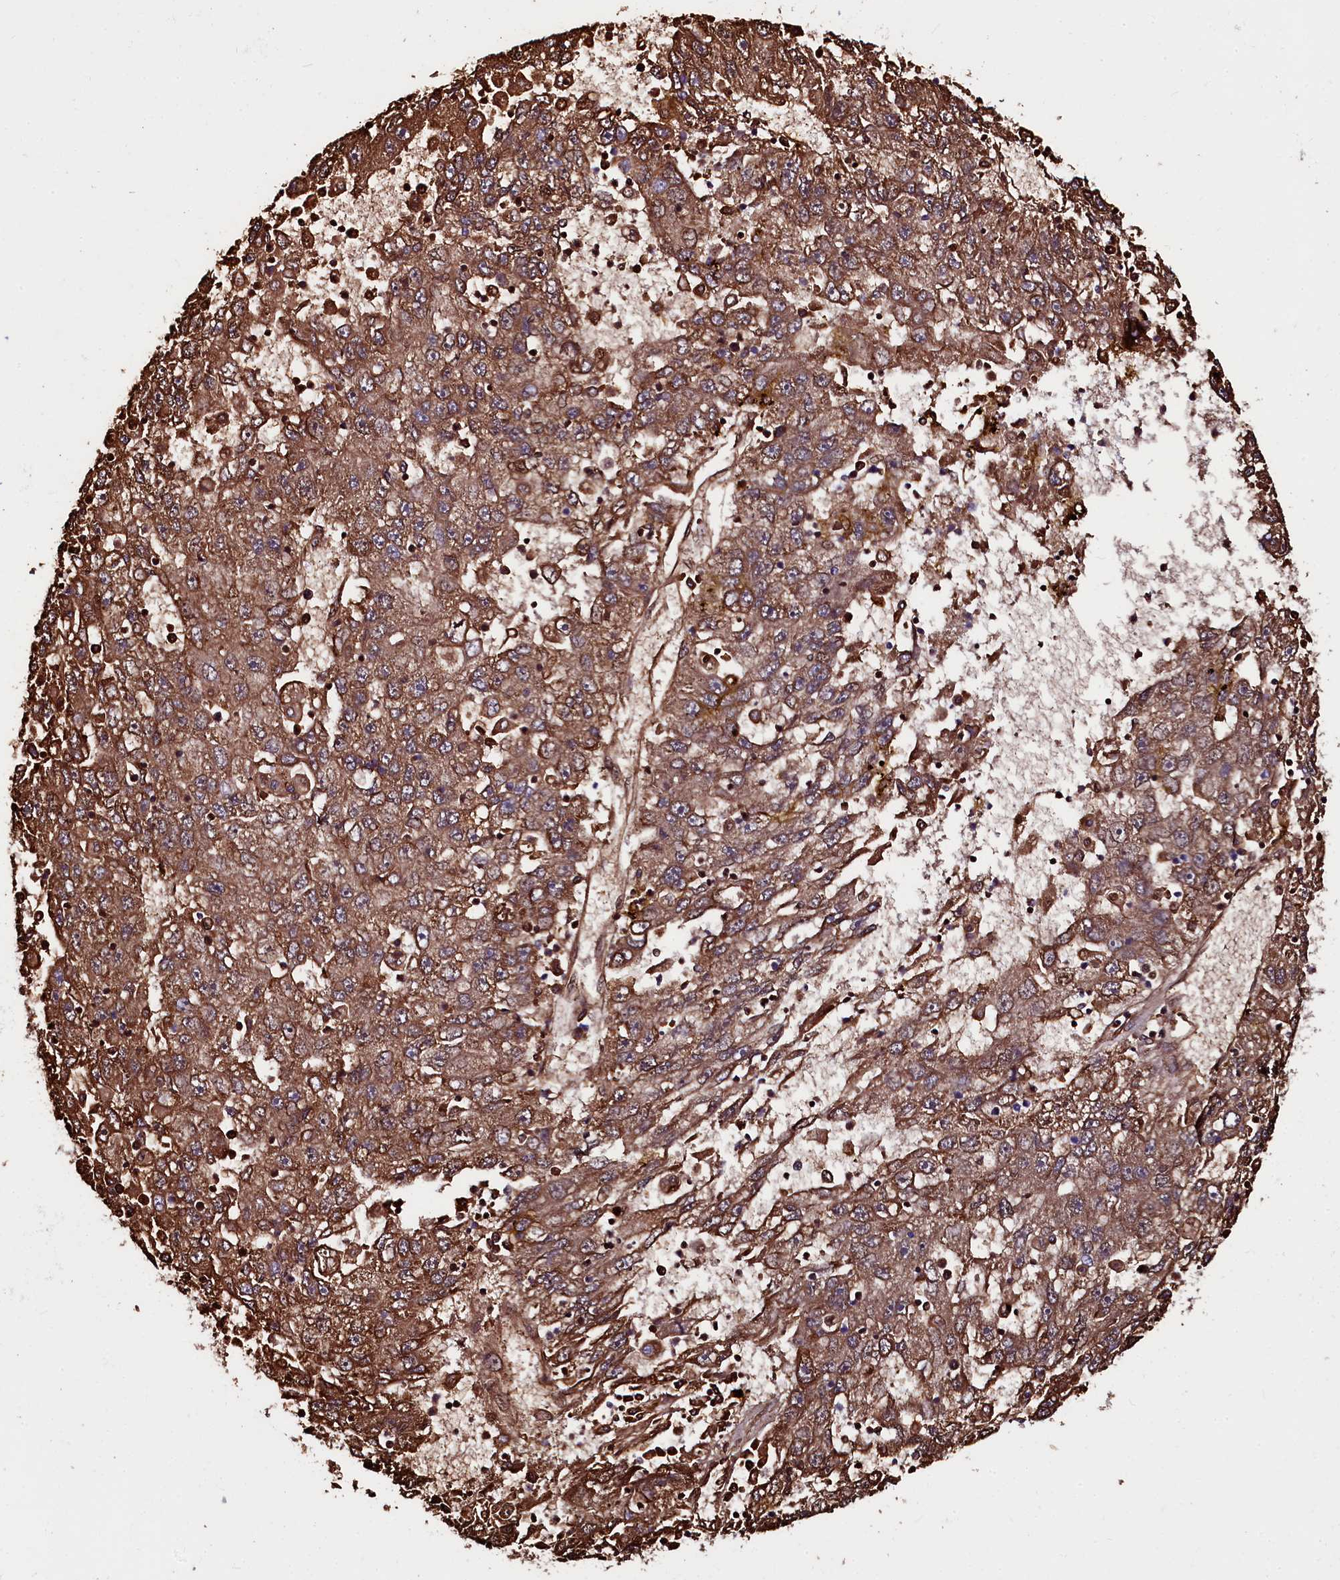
{"staining": {"intensity": "moderate", "quantity": ">75%", "location": "cytoplasmic/membranous"}, "tissue": "liver cancer", "cell_type": "Tumor cells", "image_type": "cancer", "snomed": [{"axis": "morphology", "description": "Carcinoma, Hepatocellular, NOS"}, {"axis": "topography", "description": "Liver"}], "caption": "Tumor cells reveal moderate cytoplasmic/membranous positivity in approximately >75% of cells in hepatocellular carcinoma (liver).", "gene": "CTDSPL2", "patient": {"sex": "male", "age": 49}}